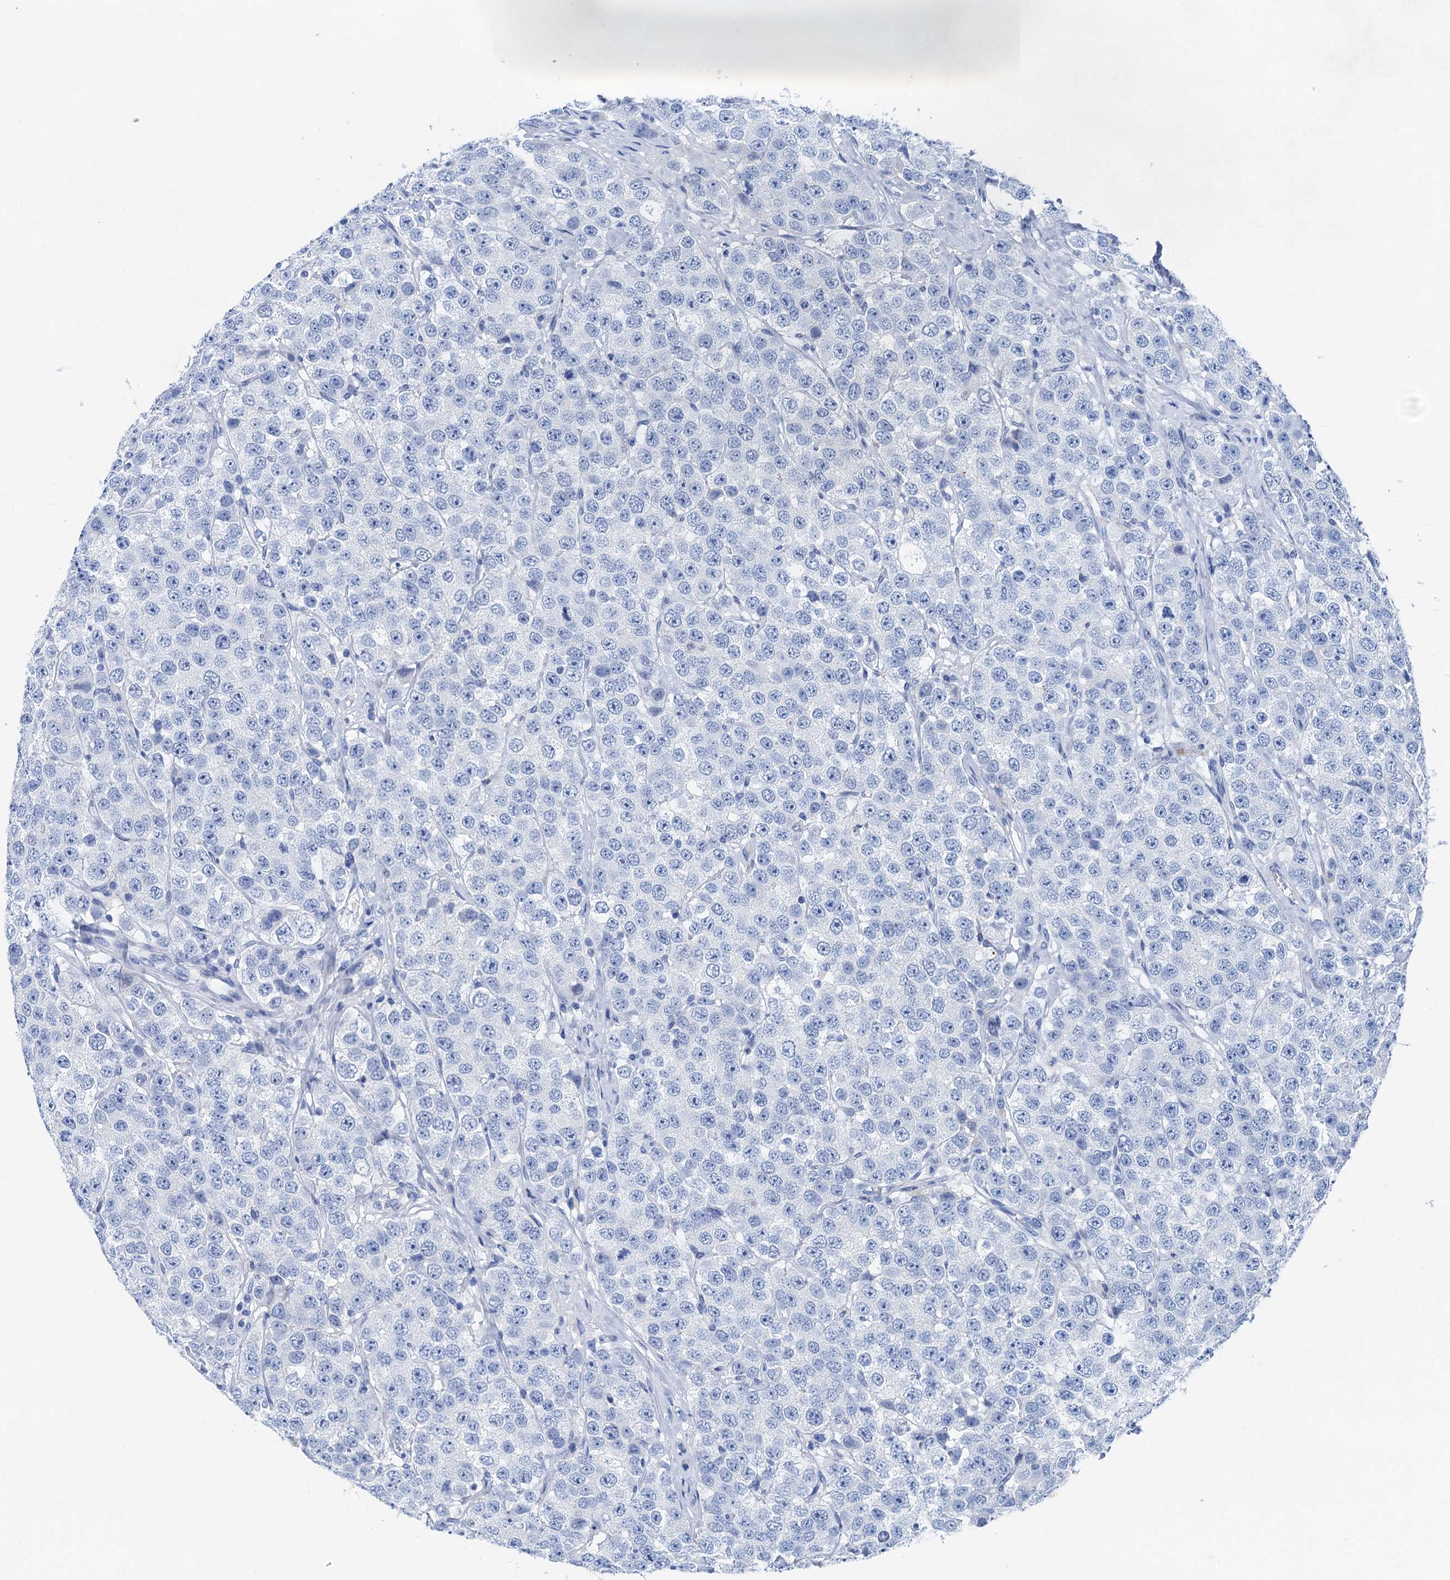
{"staining": {"intensity": "negative", "quantity": "none", "location": "none"}, "tissue": "testis cancer", "cell_type": "Tumor cells", "image_type": "cancer", "snomed": [{"axis": "morphology", "description": "Seminoma, NOS"}, {"axis": "topography", "description": "Testis"}], "caption": "High magnification brightfield microscopy of seminoma (testis) stained with DAB (brown) and counterstained with hematoxylin (blue): tumor cells show no significant expression. (Immunohistochemistry (ihc), brightfield microscopy, high magnification).", "gene": "NLRP10", "patient": {"sex": "male", "age": 28}}